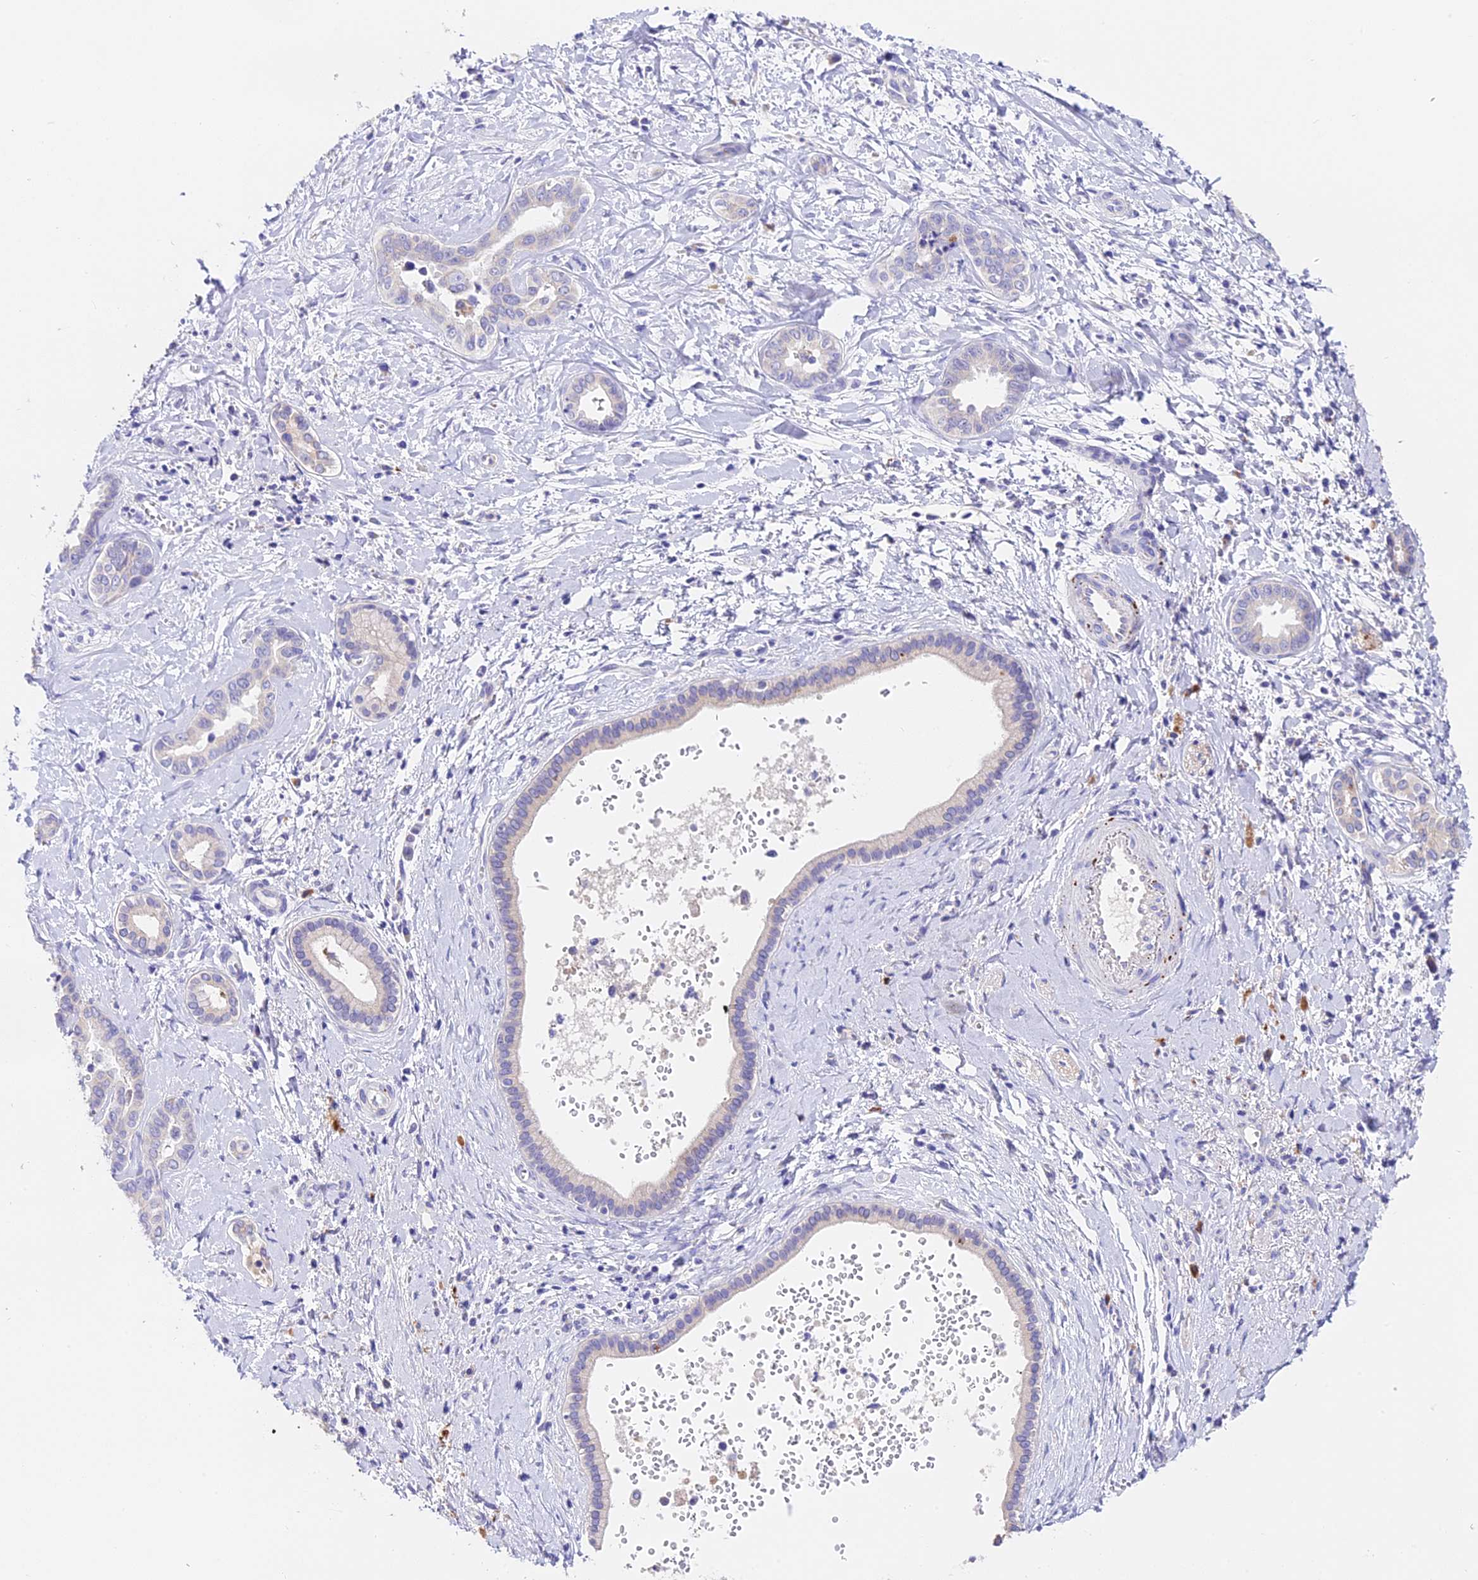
{"staining": {"intensity": "negative", "quantity": "none", "location": "none"}, "tissue": "liver cancer", "cell_type": "Tumor cells", "image_type": "cancer", "snomed": [{"axis": "morphology", "description": "Cholangiocarcinoma"}, {"axis": "topography", "description": "Liver"}], "caption": "Immunohistochemistry (IHC) image of neoplastic tissue: human liver cancer stained with DAB (3,3'-diaminobenzidine) reveals no significant protein positivity in tumor cells.", "gene": "LYPD6", "patient": {"sex": "female", "age": 77}}